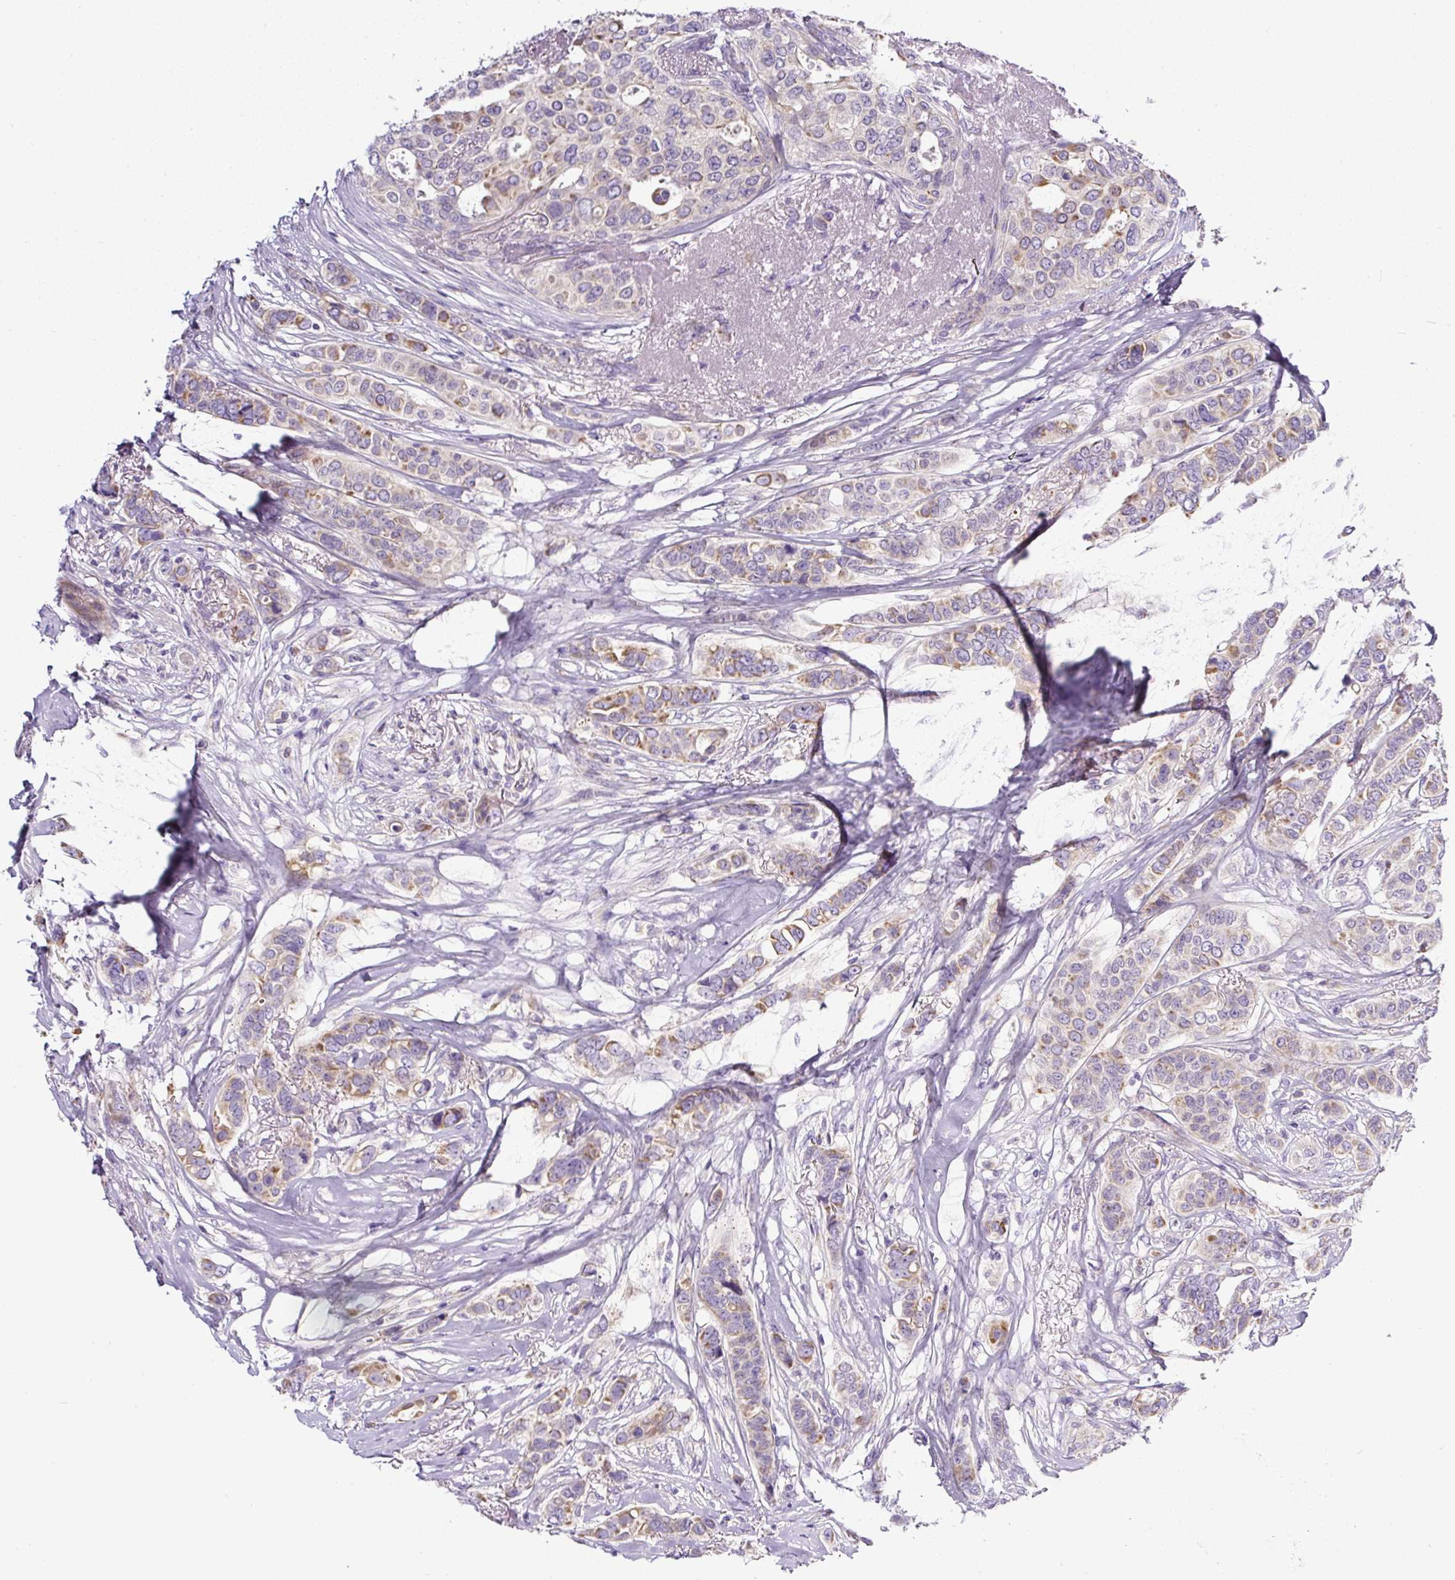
{"staining": {"intensity": "moderate", "quantity": "25%-75%", "location": "cytoplasmic/membranous"}, "tissue": "breast cancer", "cell_type": "Tumor cells", "image_type": "cancer", "snomed": [{"axis": "morphology", "description": "Lobular carcinoma"}, {"axis": "topography", "description": "Breast"}], "caption": "High-magnification brightfield microscopy of breast cancer stained with DAB (brown) and counterstained with hematoxylin (blue). tumor cells exhibit moderate cytoplasmic/membranous positivity is present in approximately25%-75% of cells. (Brightfield microscopy of DAB IHC at high magnification).", "gene": "HPS4", "patient": {"sex": "female", "age": 51}}